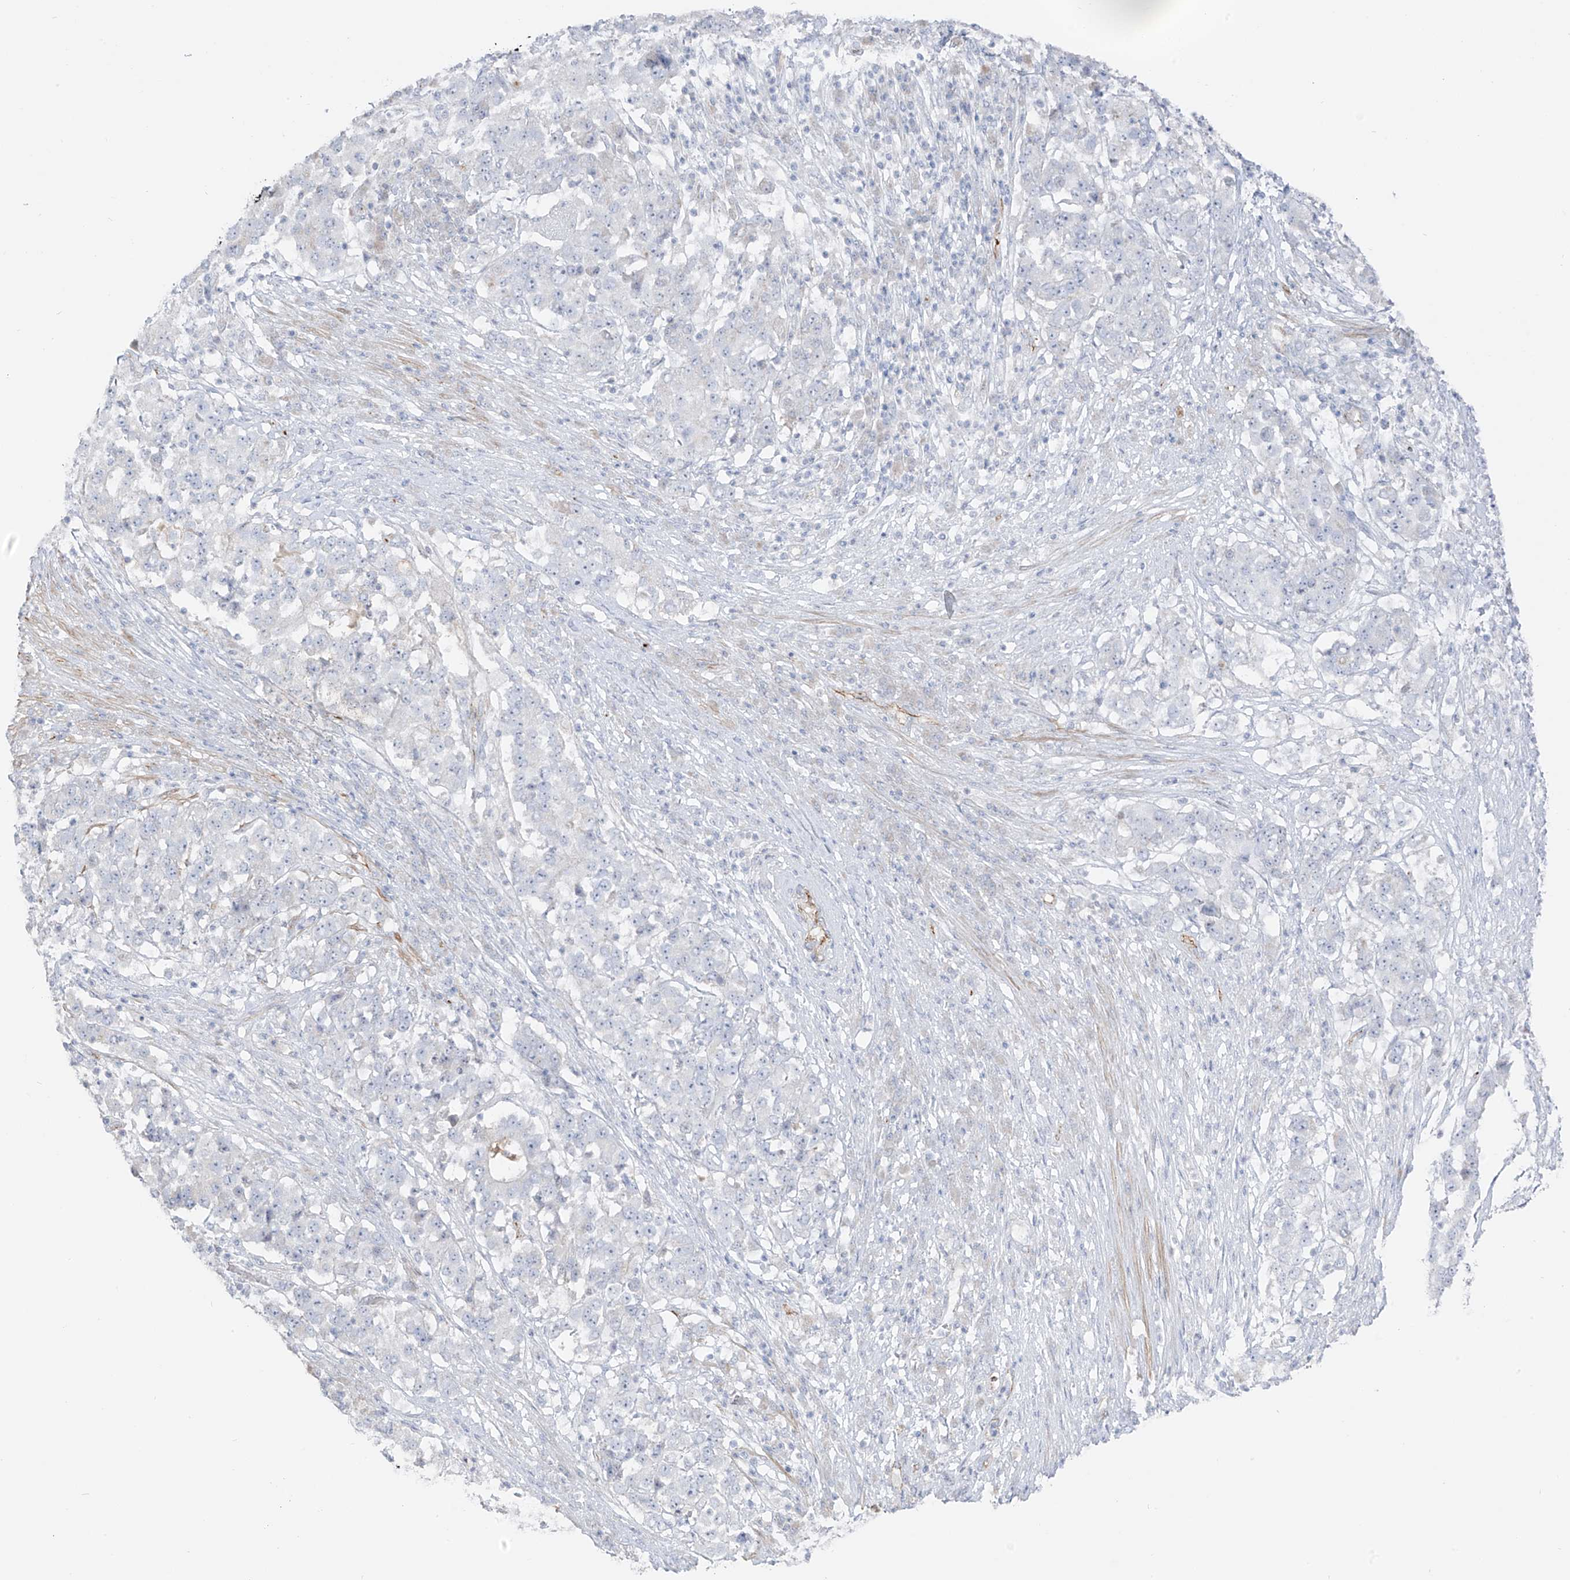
{"staining": {"intensity": "negative", "quantity": "none", "location": "none"}, "tissue": "stomach cancer", "cell_type": "Tumor cells", "image_type": "cancer", "snomed": [{"axis": "morphology", "description": "Adenocarcinoma, NOS"}, {"axis": "topography", "description": "Stomach"}], "caption": "Immunohistochemical staining of human stomach cancer (adenocarcinoma) displays no significant positivity in tumor cells. The staining was performed using DAB to visualize the protein expression in brown, while the nuclei were stained in blue with hematoxylin (Magnification: 20x).", "gene": "C11orf87", "patient": {"sex": "male", "age": 59}}